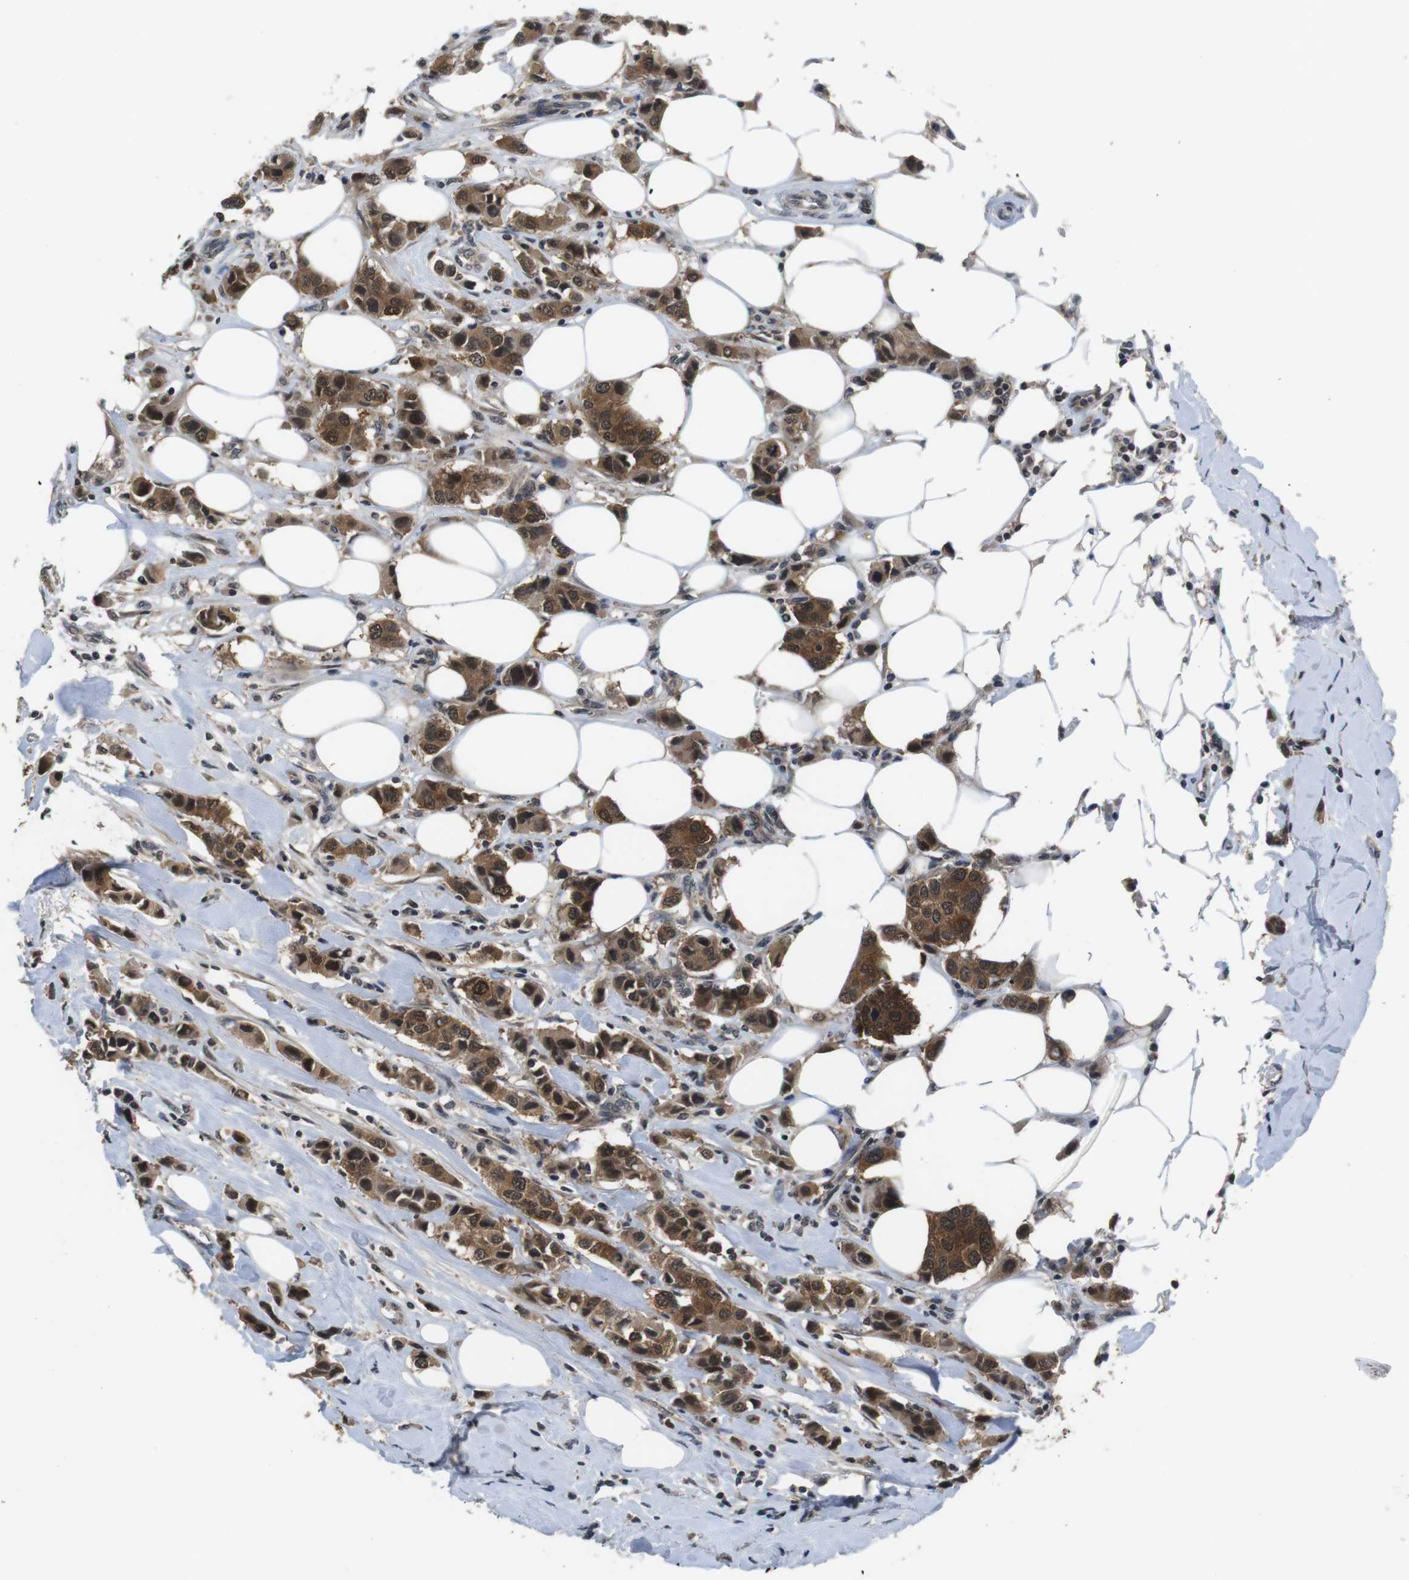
{"staining": {"intensity": "moderate", "quantity": ">75%", "location": "cytoplasmic/membranous,nuclear"}, "tissue": "breast cancer", "cell_type": "Tumor cells", "image_type": "cancer", "snomed": [{"axis": "morphology", "description": "Normal tissue, NOS"}, {"axis": "morphology", "description": "Duct carcinoma"}, {"axis": "topography", "description": "Breast"}], "caption": "Tumor cells demonstrate medium levels of moderate cytoplasmic/membranous and nuclear positivity in about >75% of cells in breast cancer (infiltrating ductal carcinoma). (Stains: DAB in brown, nuclei in blue, Microscopy: brightfield microscopy at high magnification).", "gene": "FADD", "patient": {"sex": "female", "age": 50}}